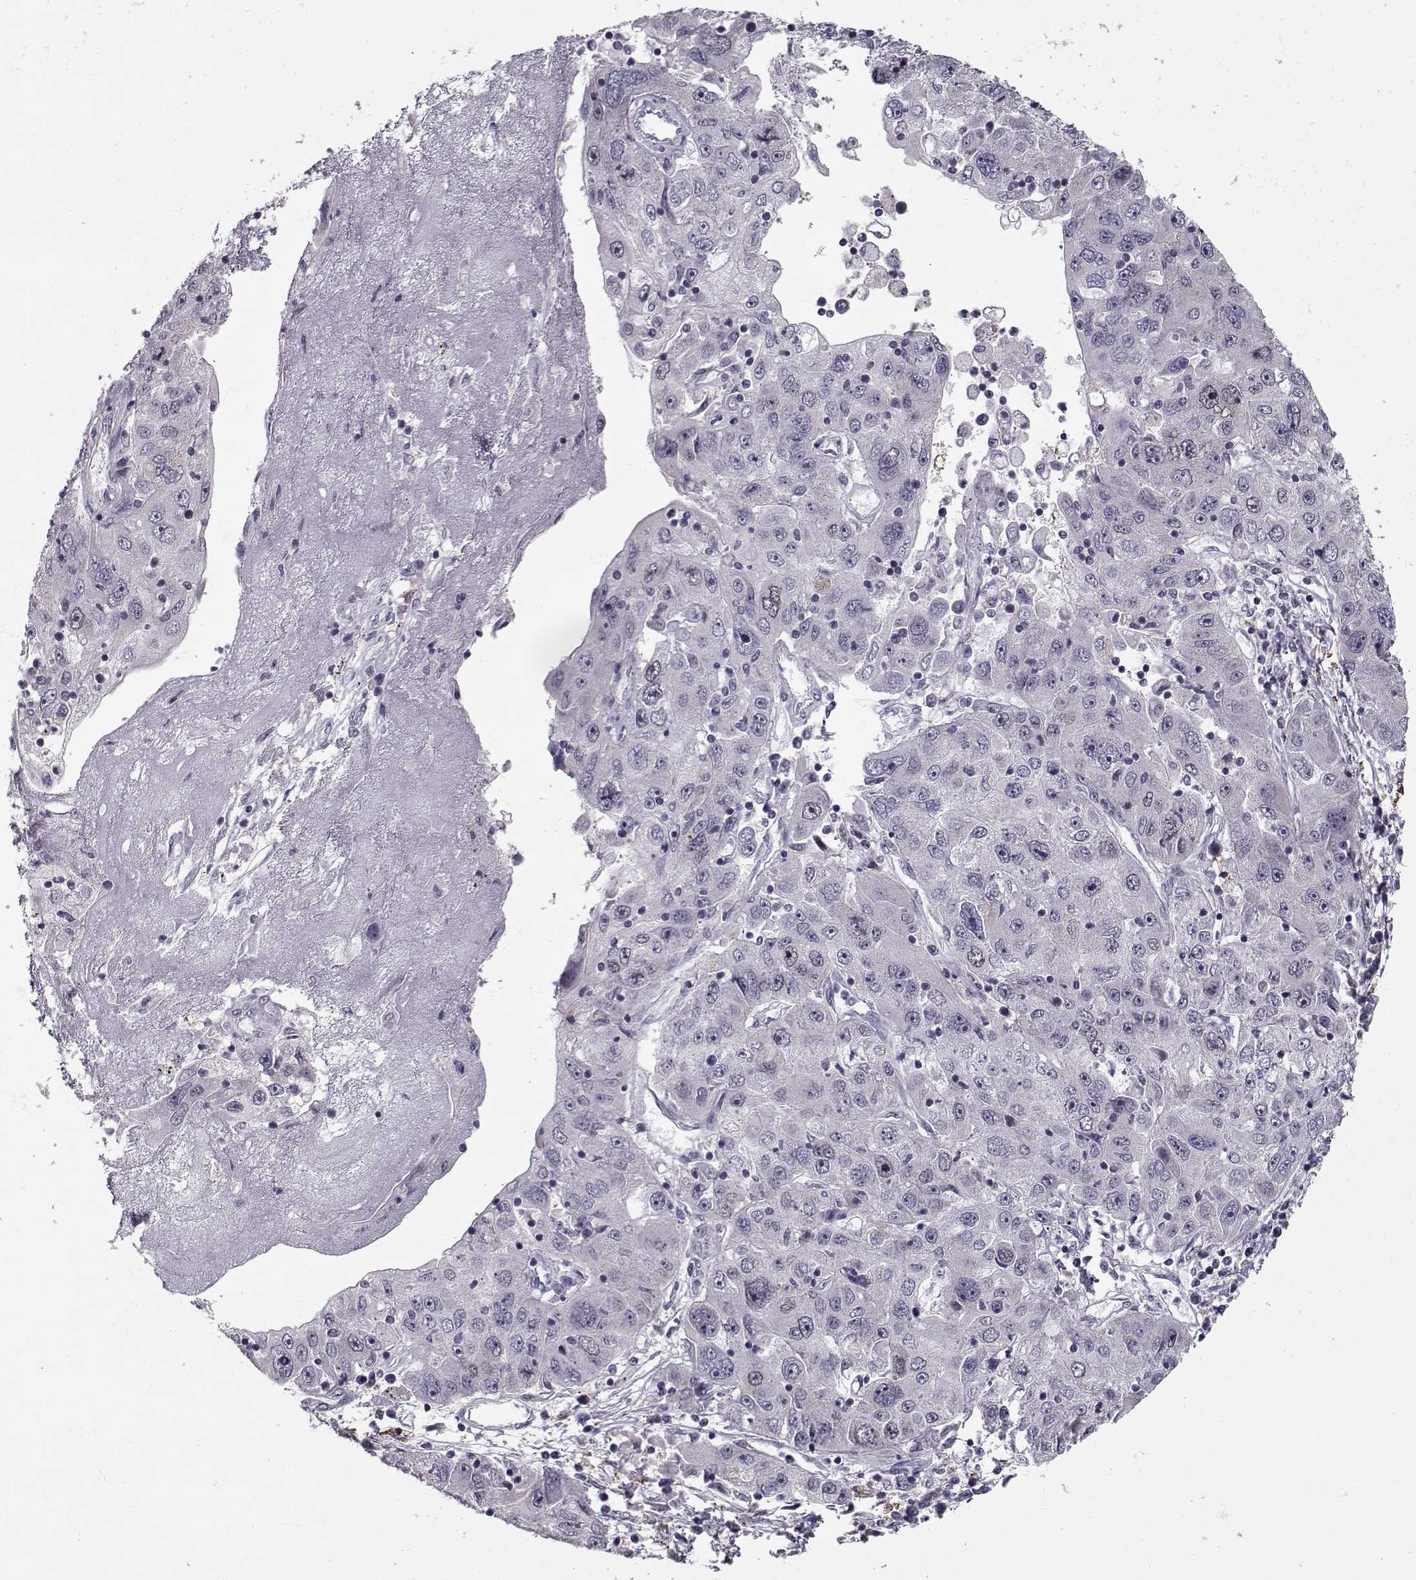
{"staining": {"intensity": "negative", "quantity": "none", "location": "none"}, "tissue": "stomach cancer", "cell_type": "Tumor cells", "image_type": "cancer", "snomed": [{"axis": "morphology", "description": "Adenocarcinoma, NOS"}, {"axis": "topography", "description": "Stomach"}], "caption": "Stomach cancer (adenocarcinoma) was stained to show a protein in brown. There is no significant positivity in tumor cells. (Stains: DAB (3,3'-diaminobenzidine) IHC with hematoxylin counter stain, Microscopy: brightfield microscopy at high magnification).", "gene": "SEC16B", "patient": {"sex": "male", "age": 56}}